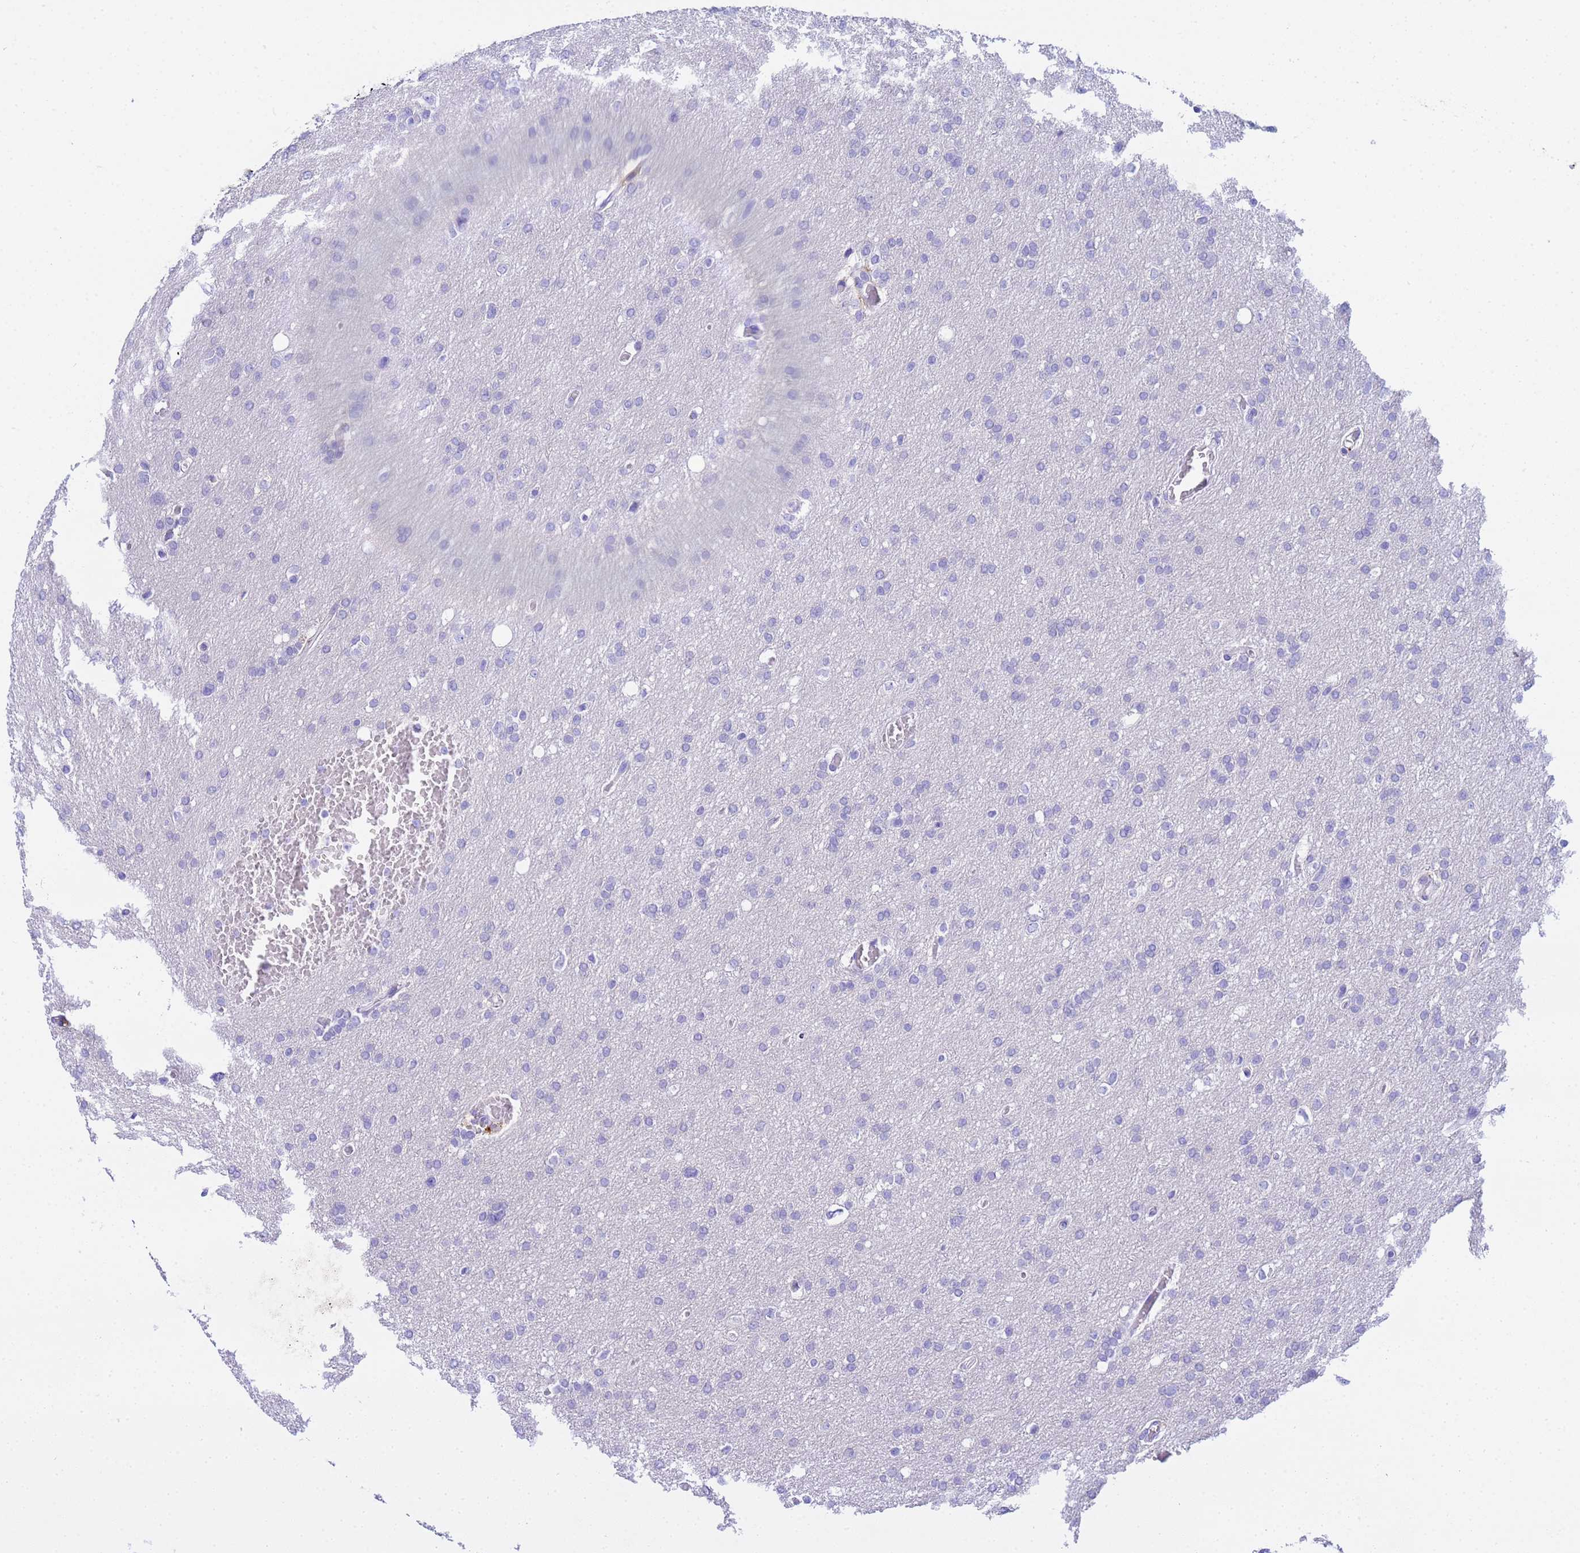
{"staining": {"intensity": "negative", "quantity": "none", "location": "none"}, "tissue": "glioma", "cell_type": "Tumor cells", "image_type": "cancer", "snomed": [{"axis": "morphology", "description": "Glioma, malignant, High grade"}, {"axis": "topography", "description": "Cerebral cortex"}], "caption": "Glioma stained for a protein using IHC demonstrates no expression tumor cells.", "gene": "AQP12A", "patient": {"sex": "female", "age": 36}}